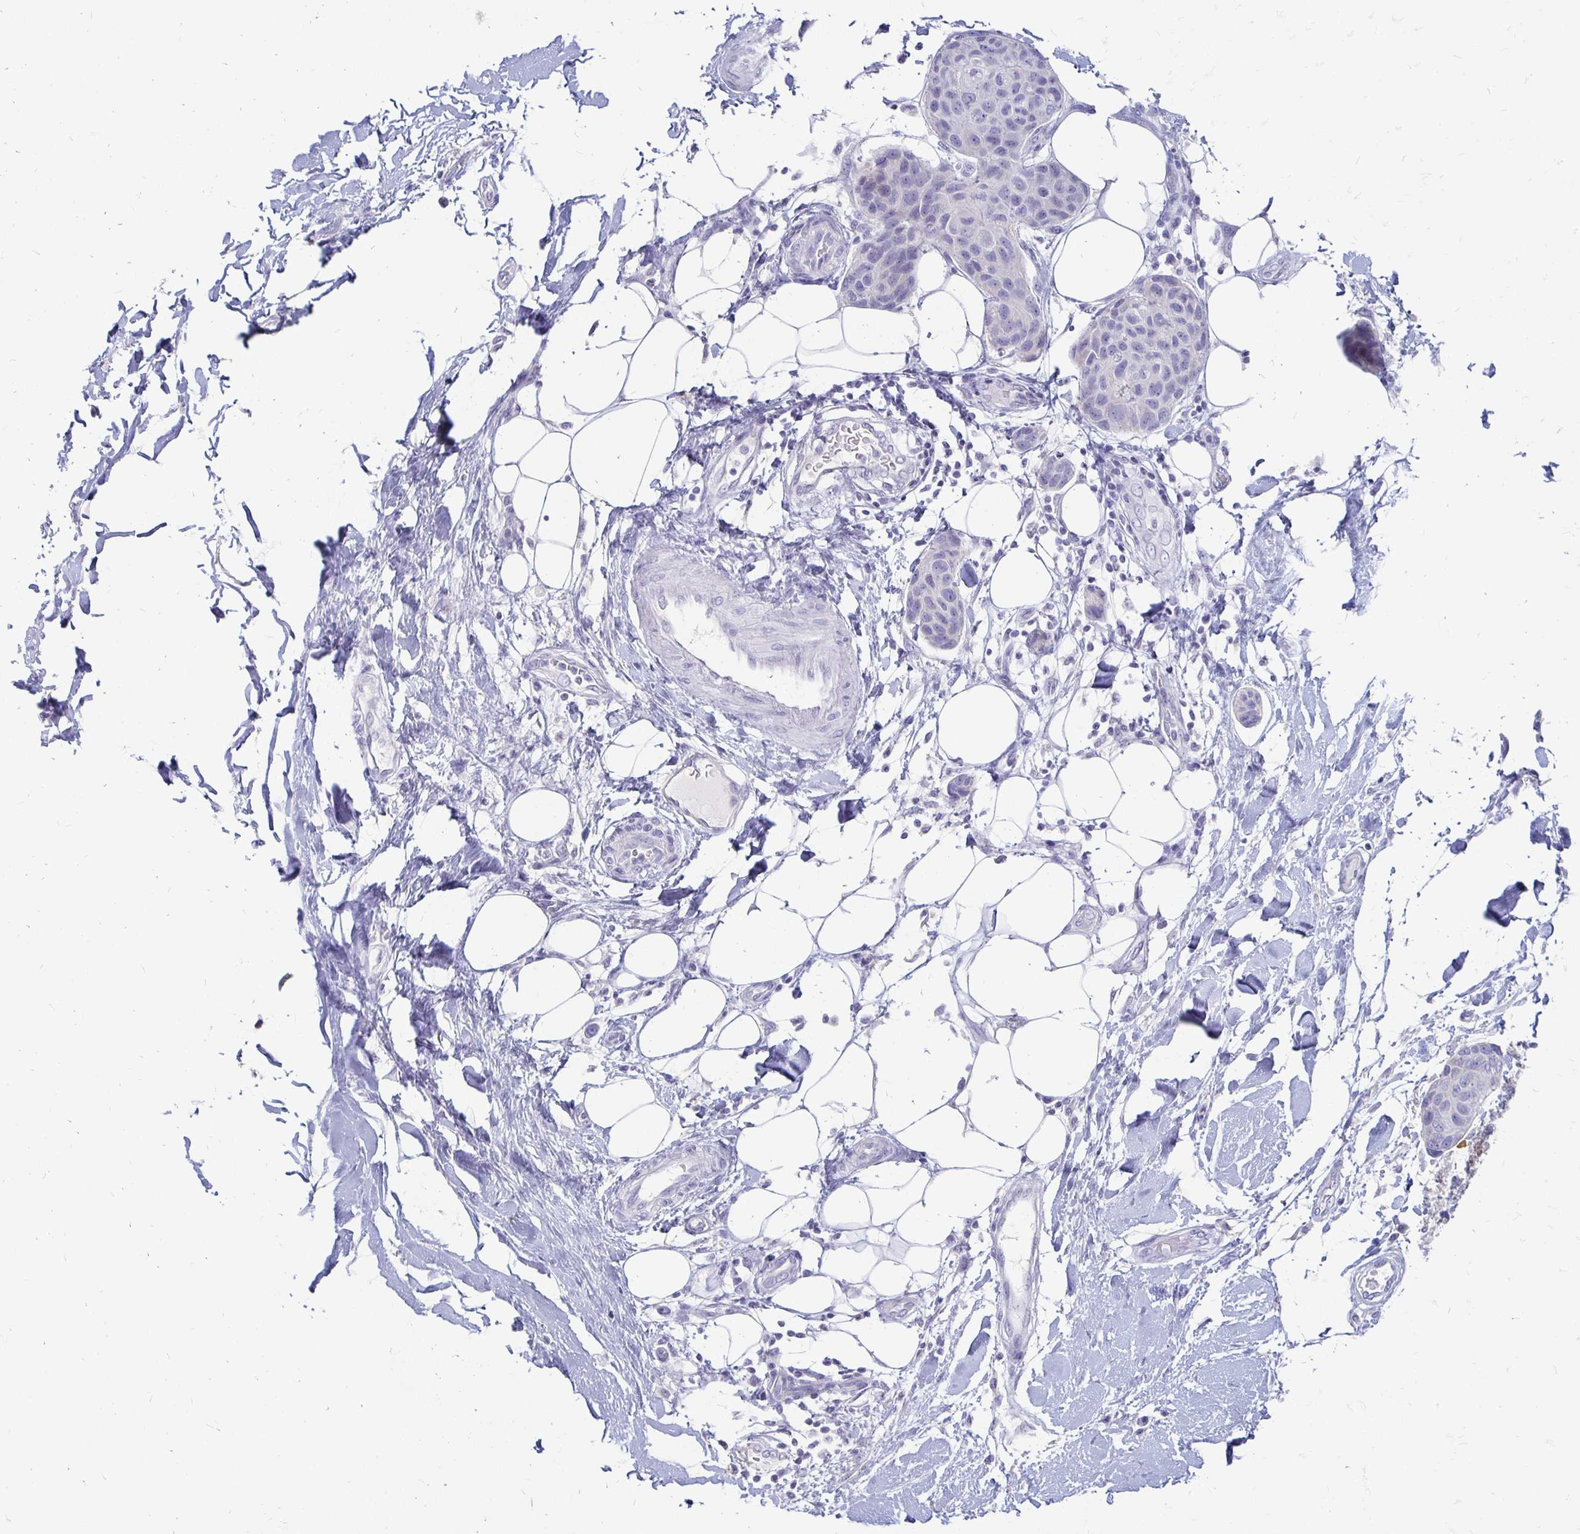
{"staining": {"intensity": "negative", "quantity": "none", "location": "none"}, "tissue": "breast cancer", "cell_type": "Tumor cells", "image_type": "cancer", "snomed": [{"axis": "morphology", "description": "Duct carcinoma"}, {"axis": "topography", "description": "Breast"}, {"axis": "topography", "description": "Lymph node"}], "caption": "A histopathology image of human invasive ductal carcinoma (breast) is negative for staining in tumor cells.", "gene": "PEG10", "patient": {"sex": "female", "age": 80}}